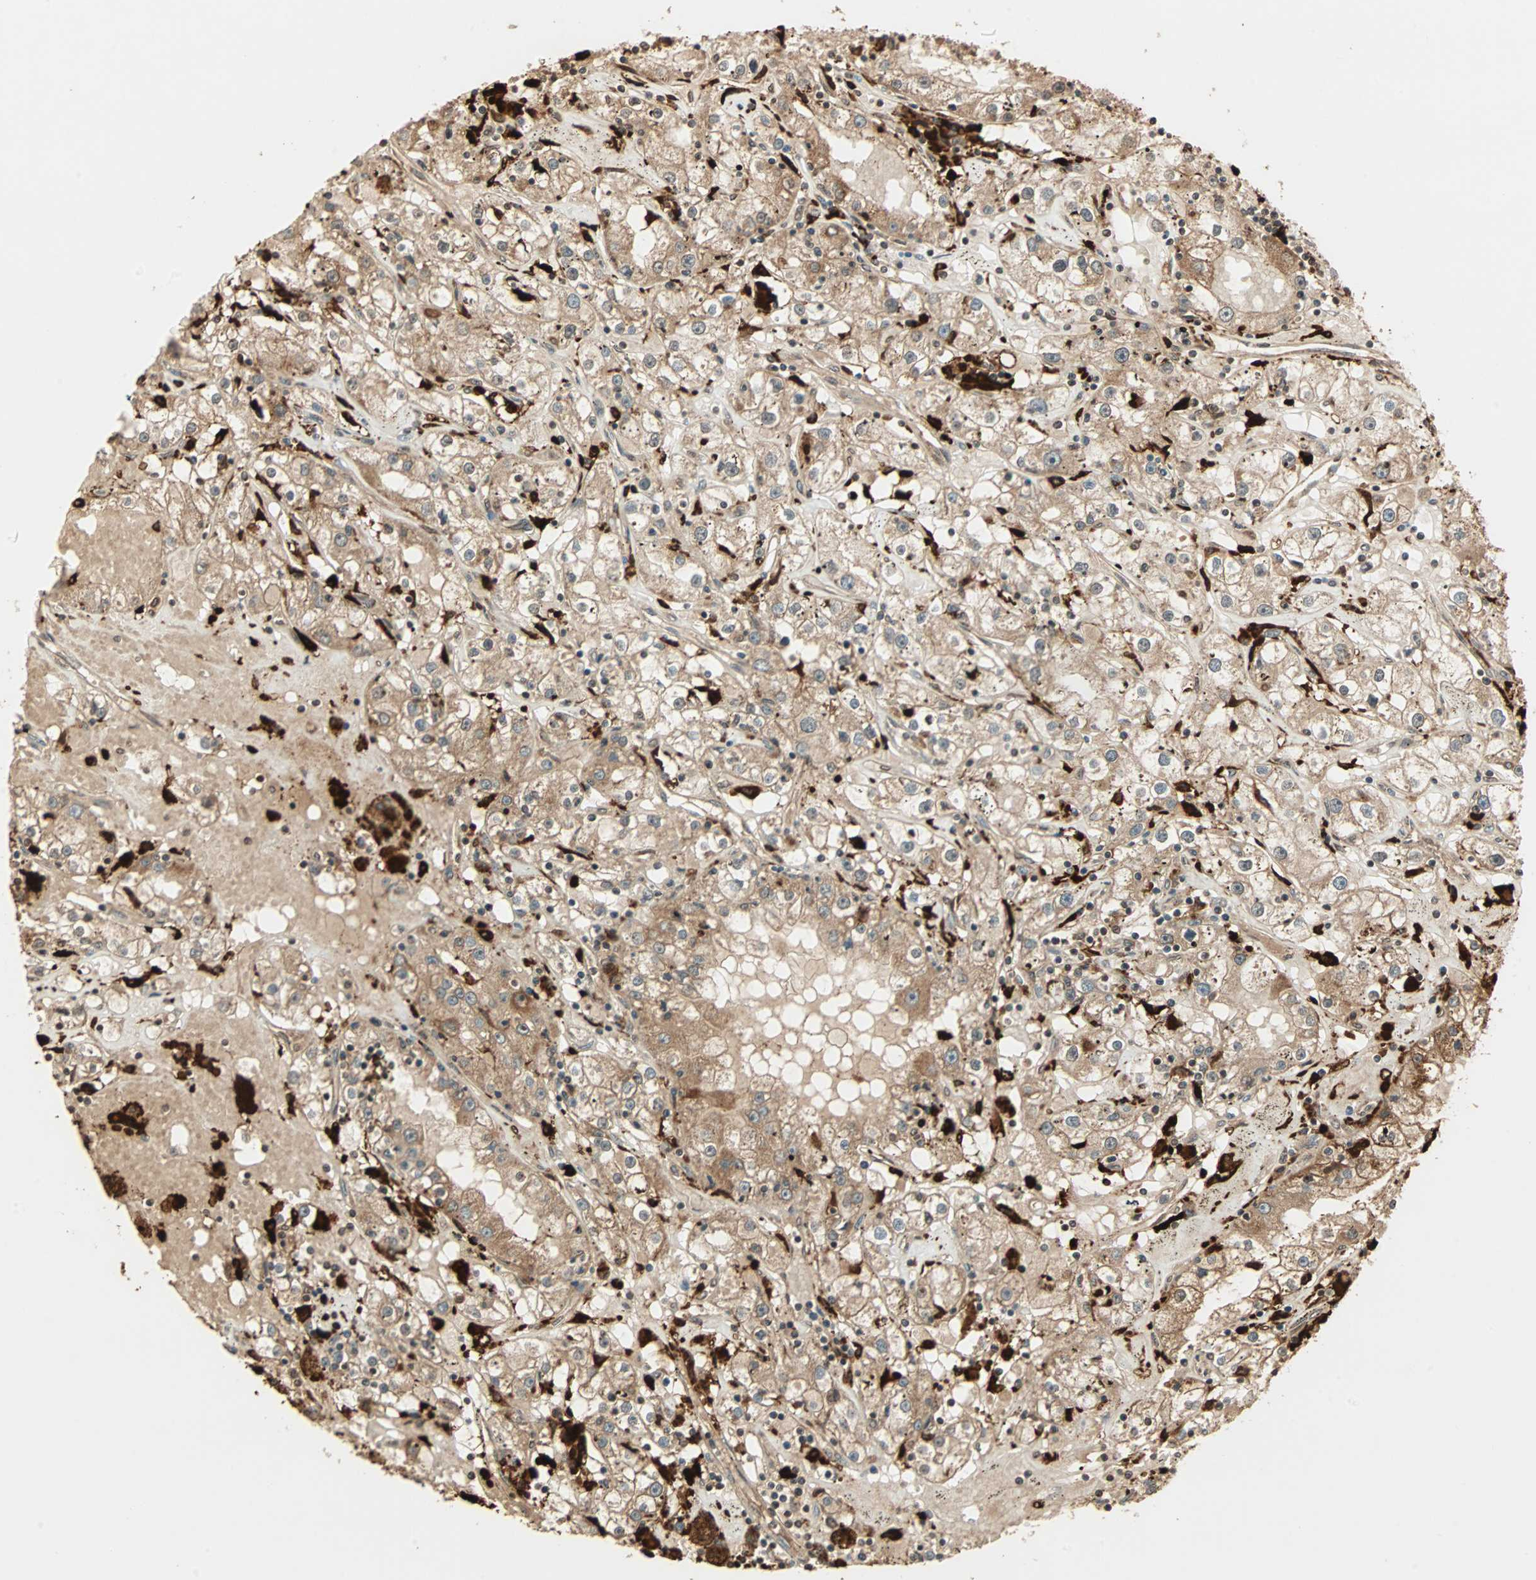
{"staining": {"intensity": "moderate", "quantity": ">75%", "location": "cytoplasmic/membranous"}, "tissue": "renal cancer", "cell_type": "Tumor cells", "image_type": "cancer", "snomed": [{"axis": "morphology", "description": "Adenocarcinoma, NOS"}, {"axis": "topography", "description": "Kidney"}], "caption": "Brown immunohistochemical staining in human renal cancer (adenocarcinoma) shows moderate cytoplasmic/membranous expression in about >75% of tumor cells.", "gene": "RFFL", "patient": {"sex": "male", "age": 56}}